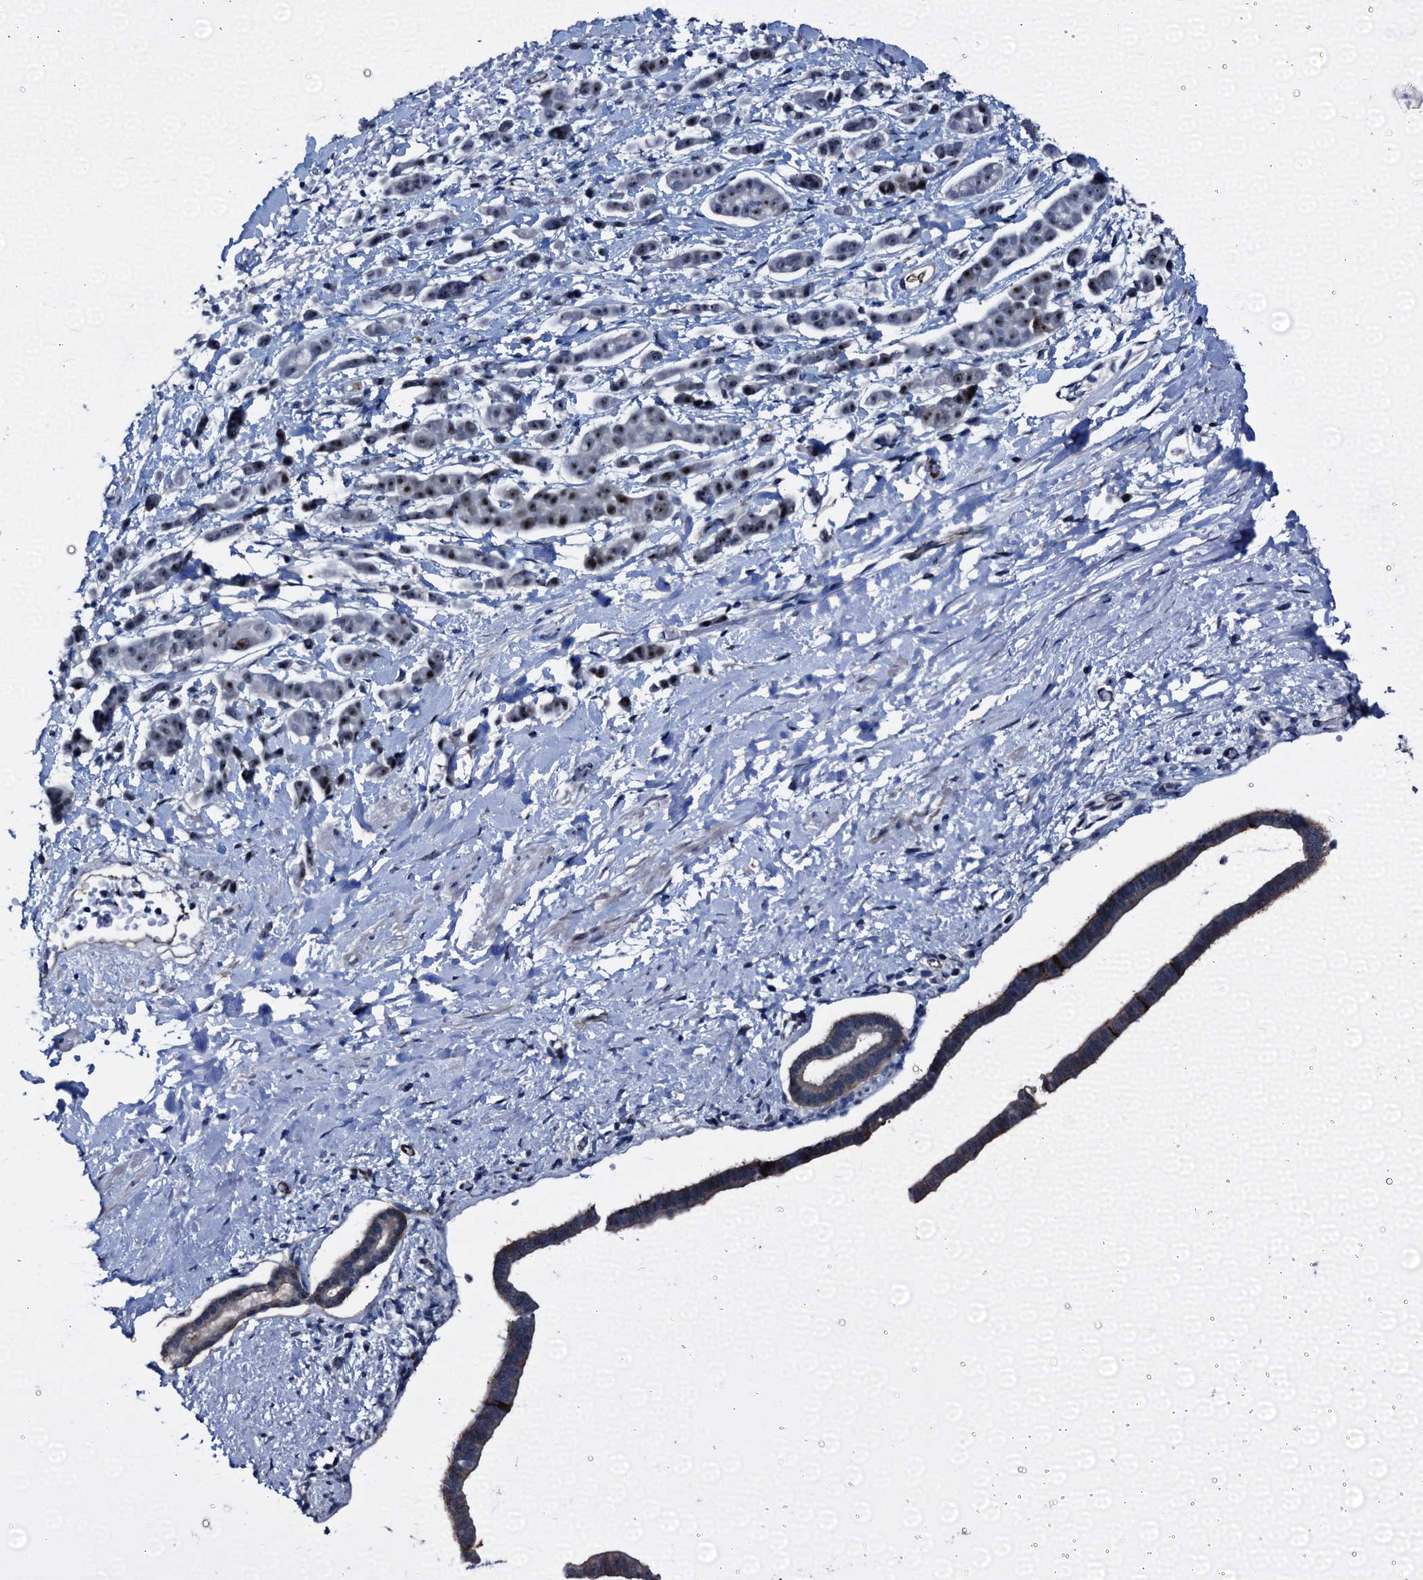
{"staining": {"intensity": "moderate", "quantity": ">75%", "location": "nuclear"}, "tissue": "pancreatic cancer", "cell_type": "Tumor cells", "image_type": "cancer", "snomed": [{"axis": "morphology", "description": "Normal tissue, NOS"}, {"axis": "morphology", "description": "Adenocarcinoma, NOS"}, {"axis": "topography", "description": "Pancreas"}], "caption": "Human pancreatic cancer (adenocarcinoma) stained with a protein marker displays moderate staining in tumor cells.", "gene": "EMG1", "patient": {"sex": "female", "age": 64}}